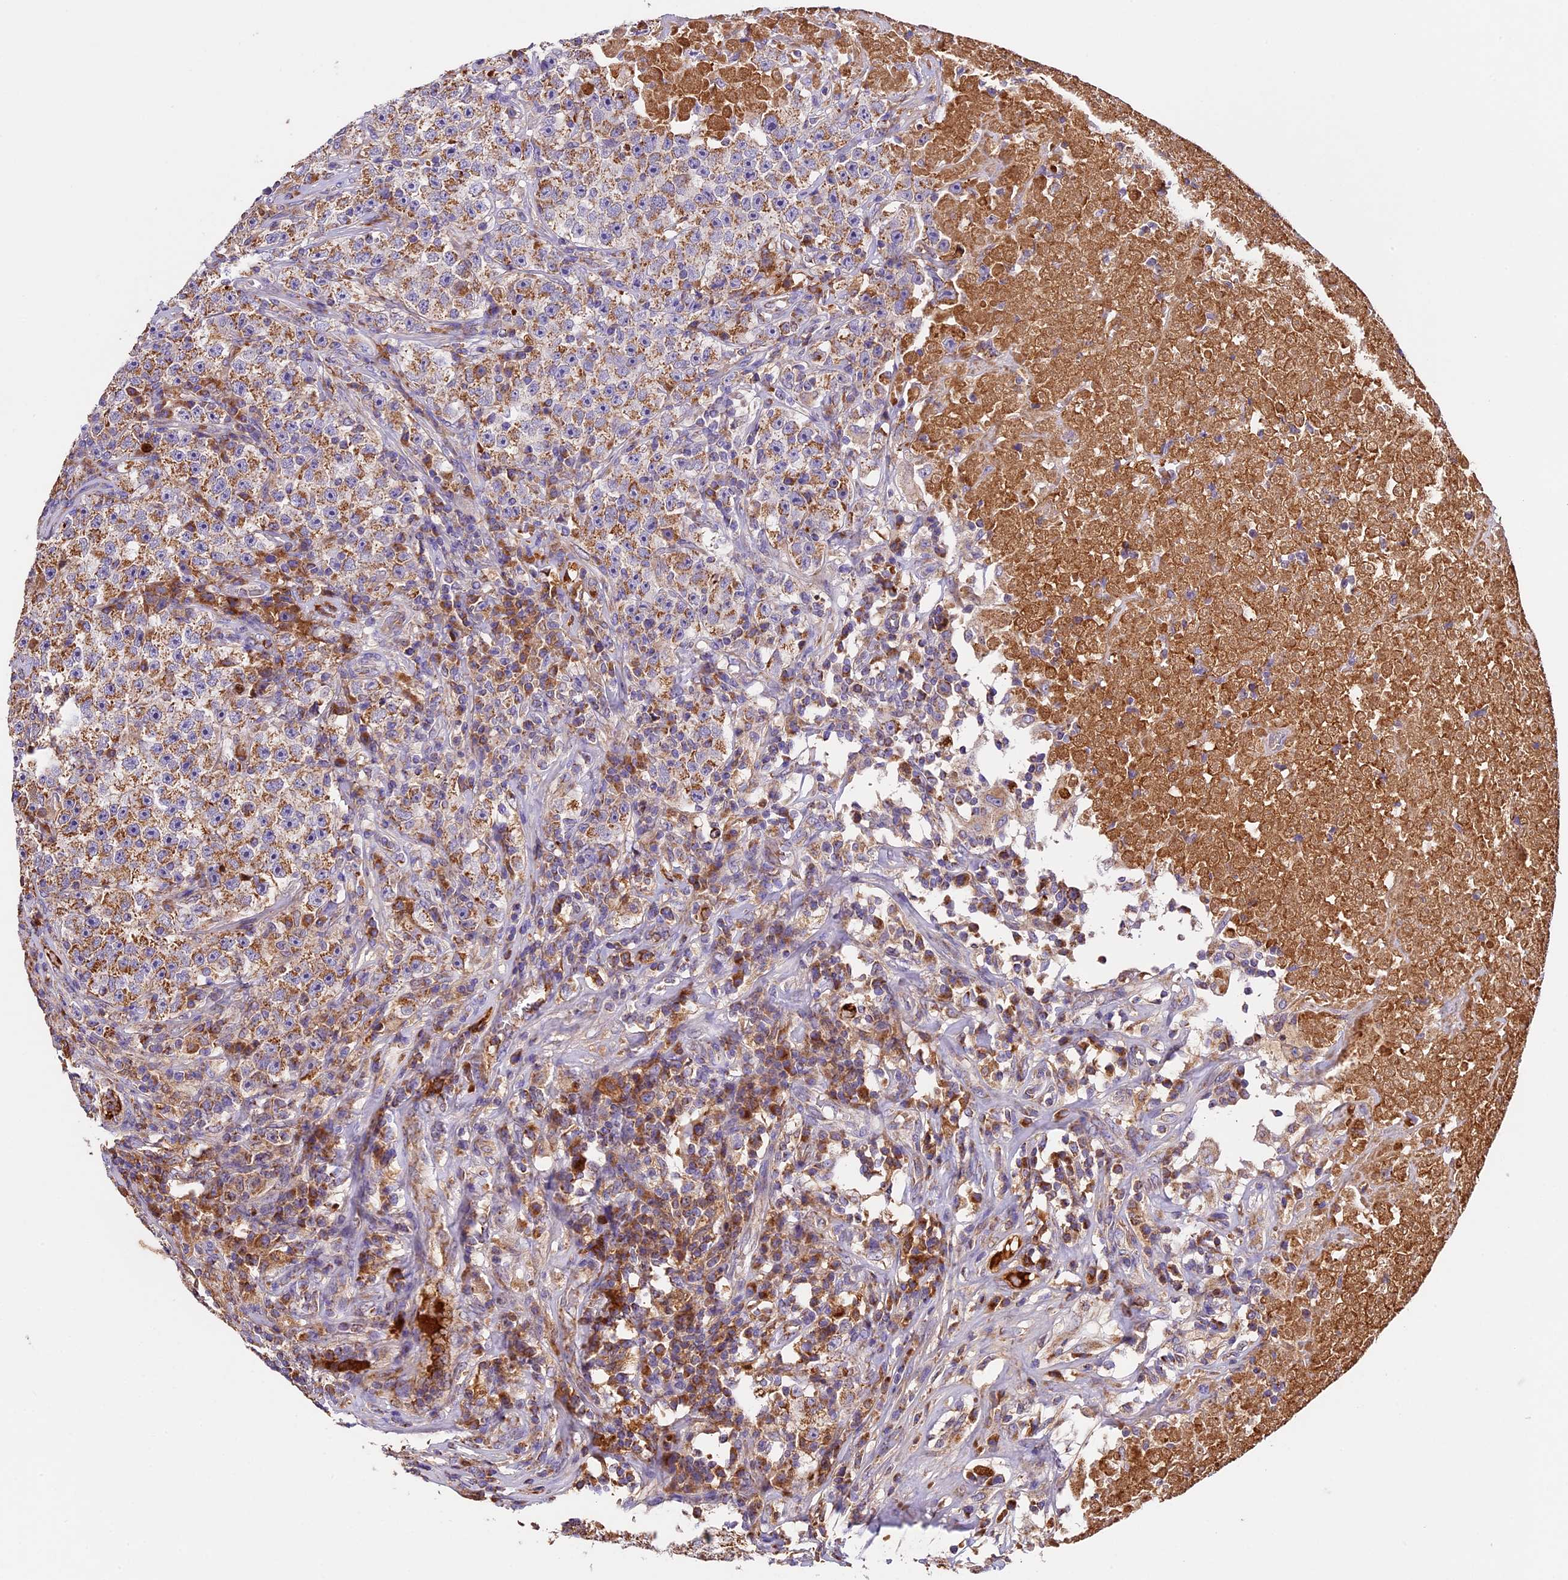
{"staining": {"intensity": "moderate", "quantity": ">75%", "location": "cytoplasmic/membranous"}, "tissue": "testis cancer", "cell_type": "Tumor cells", "image_type": "cancer", "snomed": [{"axis": "morphology", "description": "Seminoma, NOS"}, {"axis": "topography", "description": "Testis"}], "caption": "DAB immunohistochemical staining of testis cancer demonstrates moderate cytoplasmic/membranous protein staining in about >75% of tumor cells.", "gene": "OCEL1", "patient": {"sex": "male", "age": 22}}